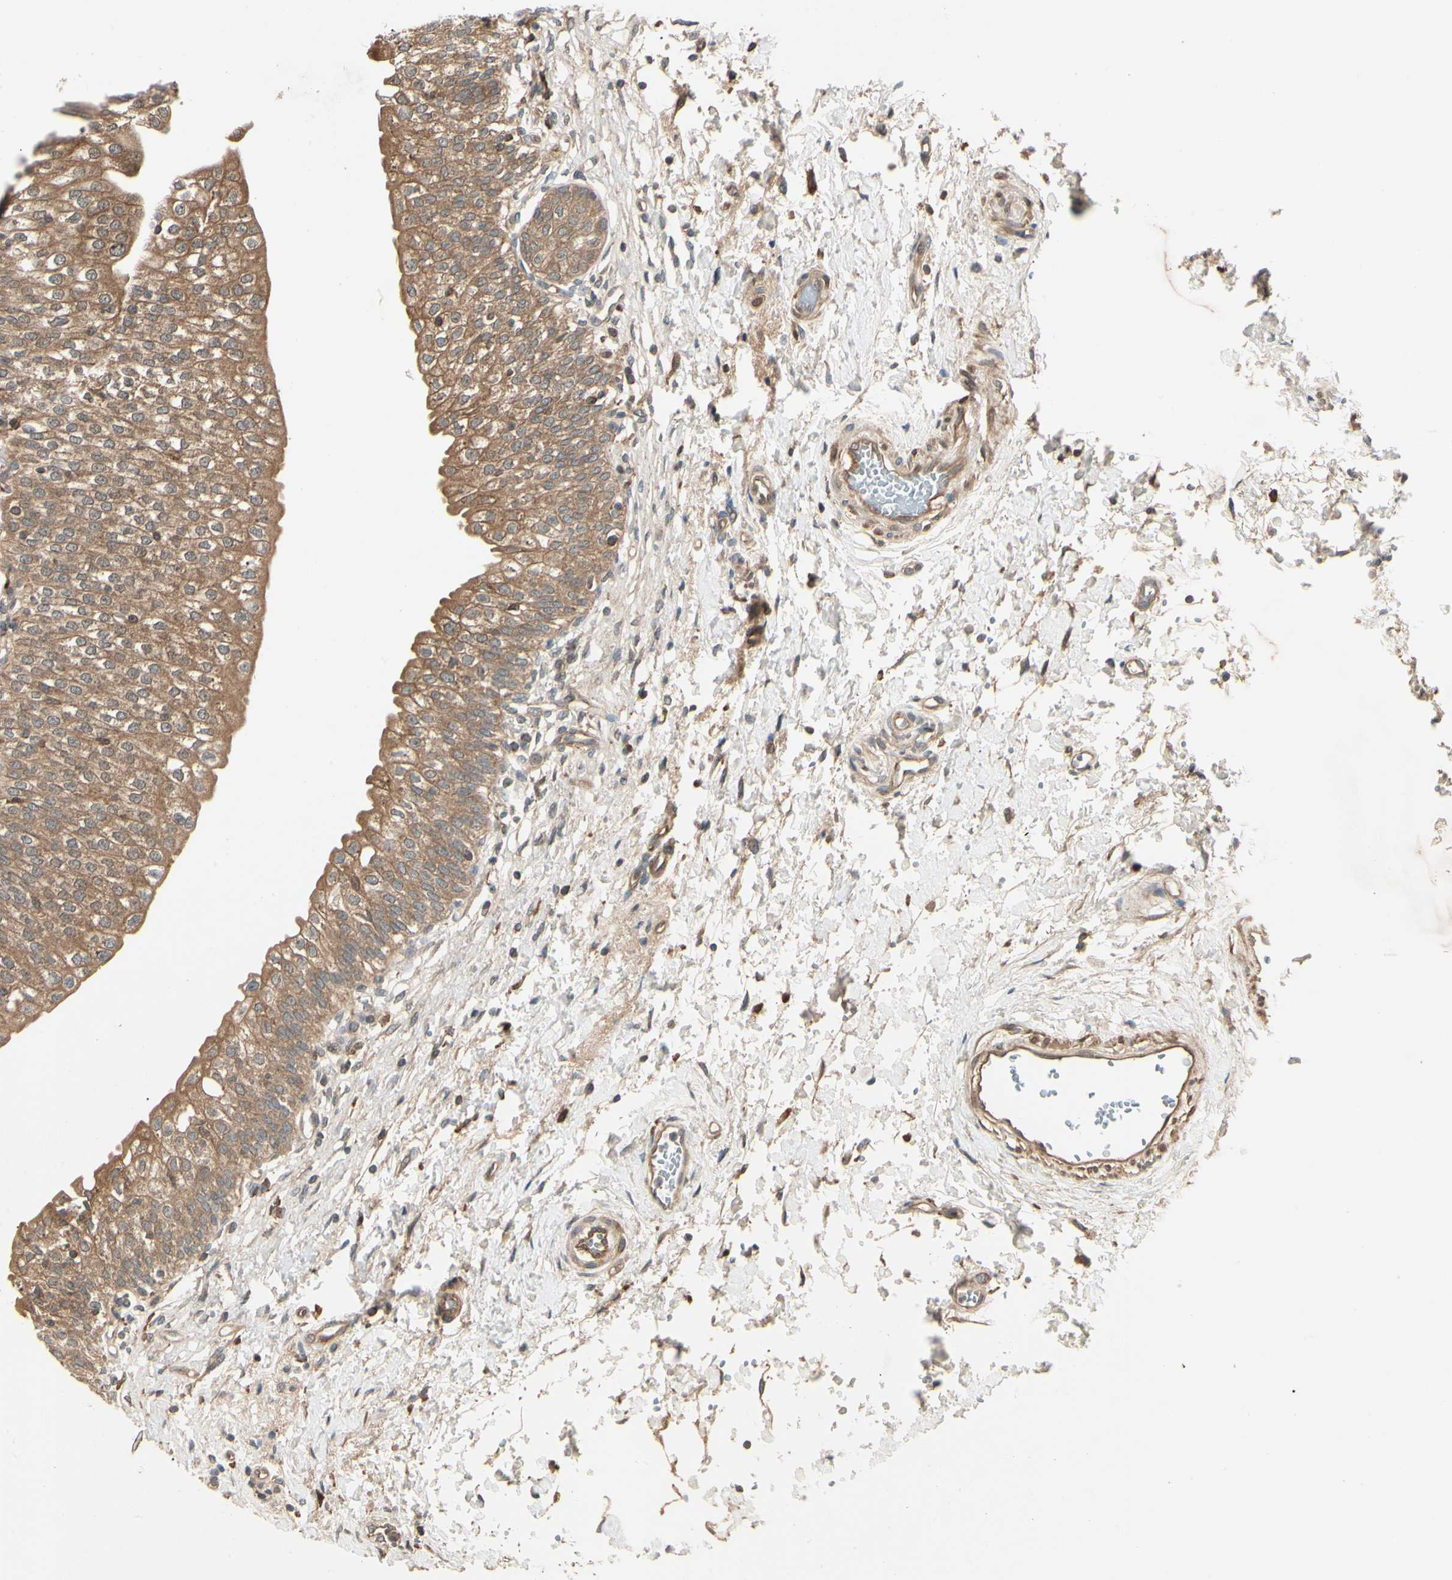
{"staining": {"intensity": "moderate", "quantity": ">75%", "location": "cytoplasmic/membranous"}, "tissue": "urinary bladder", "cell_type": "Urothelial cells", "image_type": "normal", "snomed": [{"axis": "morphology", "description": "Normal tissue, NOS"}, {"axis": "topography", "description": "Urinary bladder"}], "caption": "High-power microscopy captured an immunohistochemistry (IHC) histopathology image of unremarkable urinary bladder, revealing moderate cytoplasmic/membranous positivity in approximately >75% of urothelial cells.", "gene": "RNF14", "patient": {"sex": "male", "age": 55}}